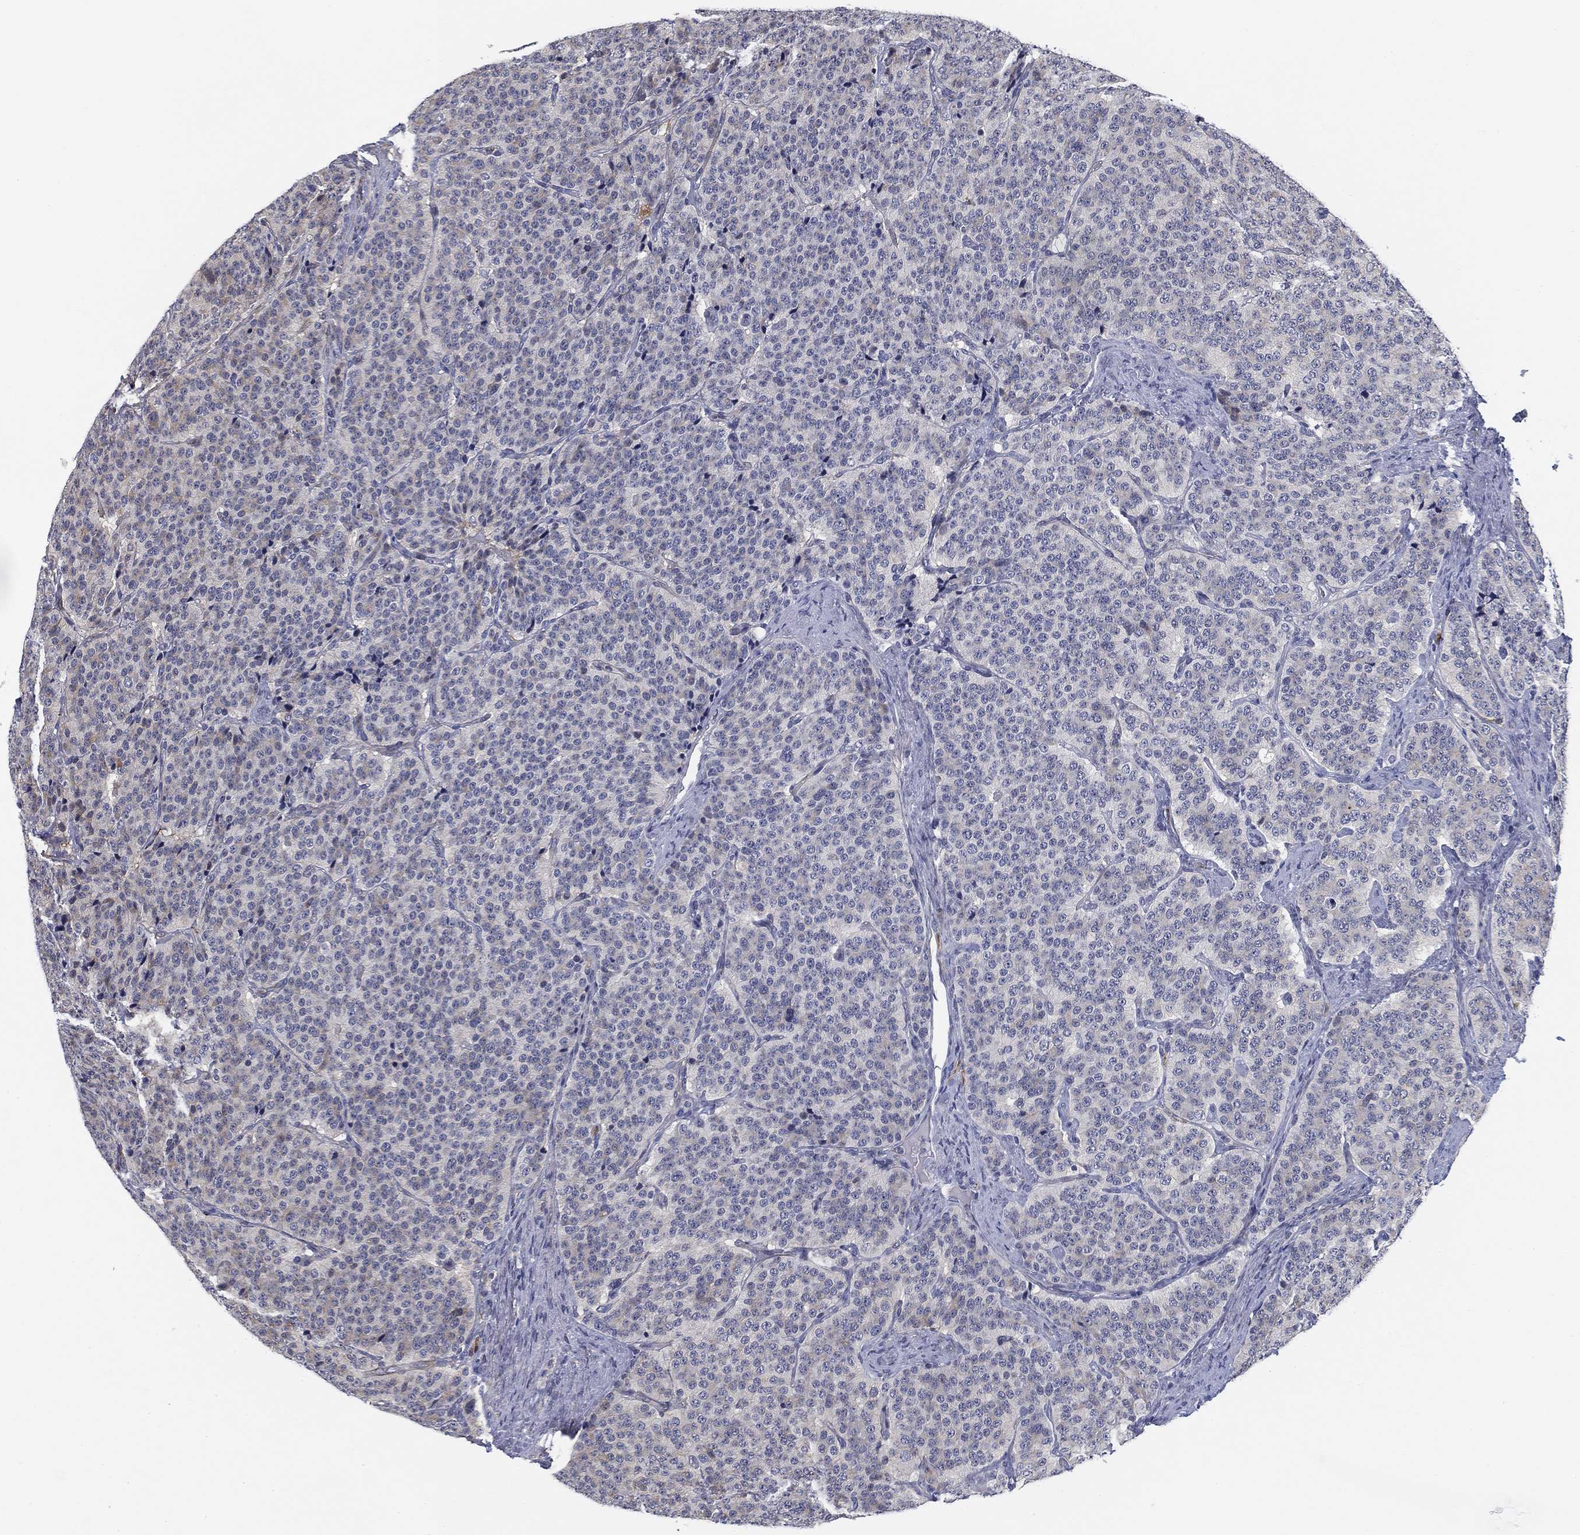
{"staining": {"intensity": "negative", "quantity": "none", "location": "none"}, "tissue": "carcinoid", "cell_type": "Tumor cells", "image_type": "cancer", "snomed": [{"axis": "morphology", "description": "Carcinoid, malignant, NOS"}, {"axis": "topography", "description": "Small intestine"}], "caption": "Tumor cells are negative for brown protein staining in carcinoid (malignant).", "gene": "SLC2A5", "patient": {"sex": "female", "age": 58}}